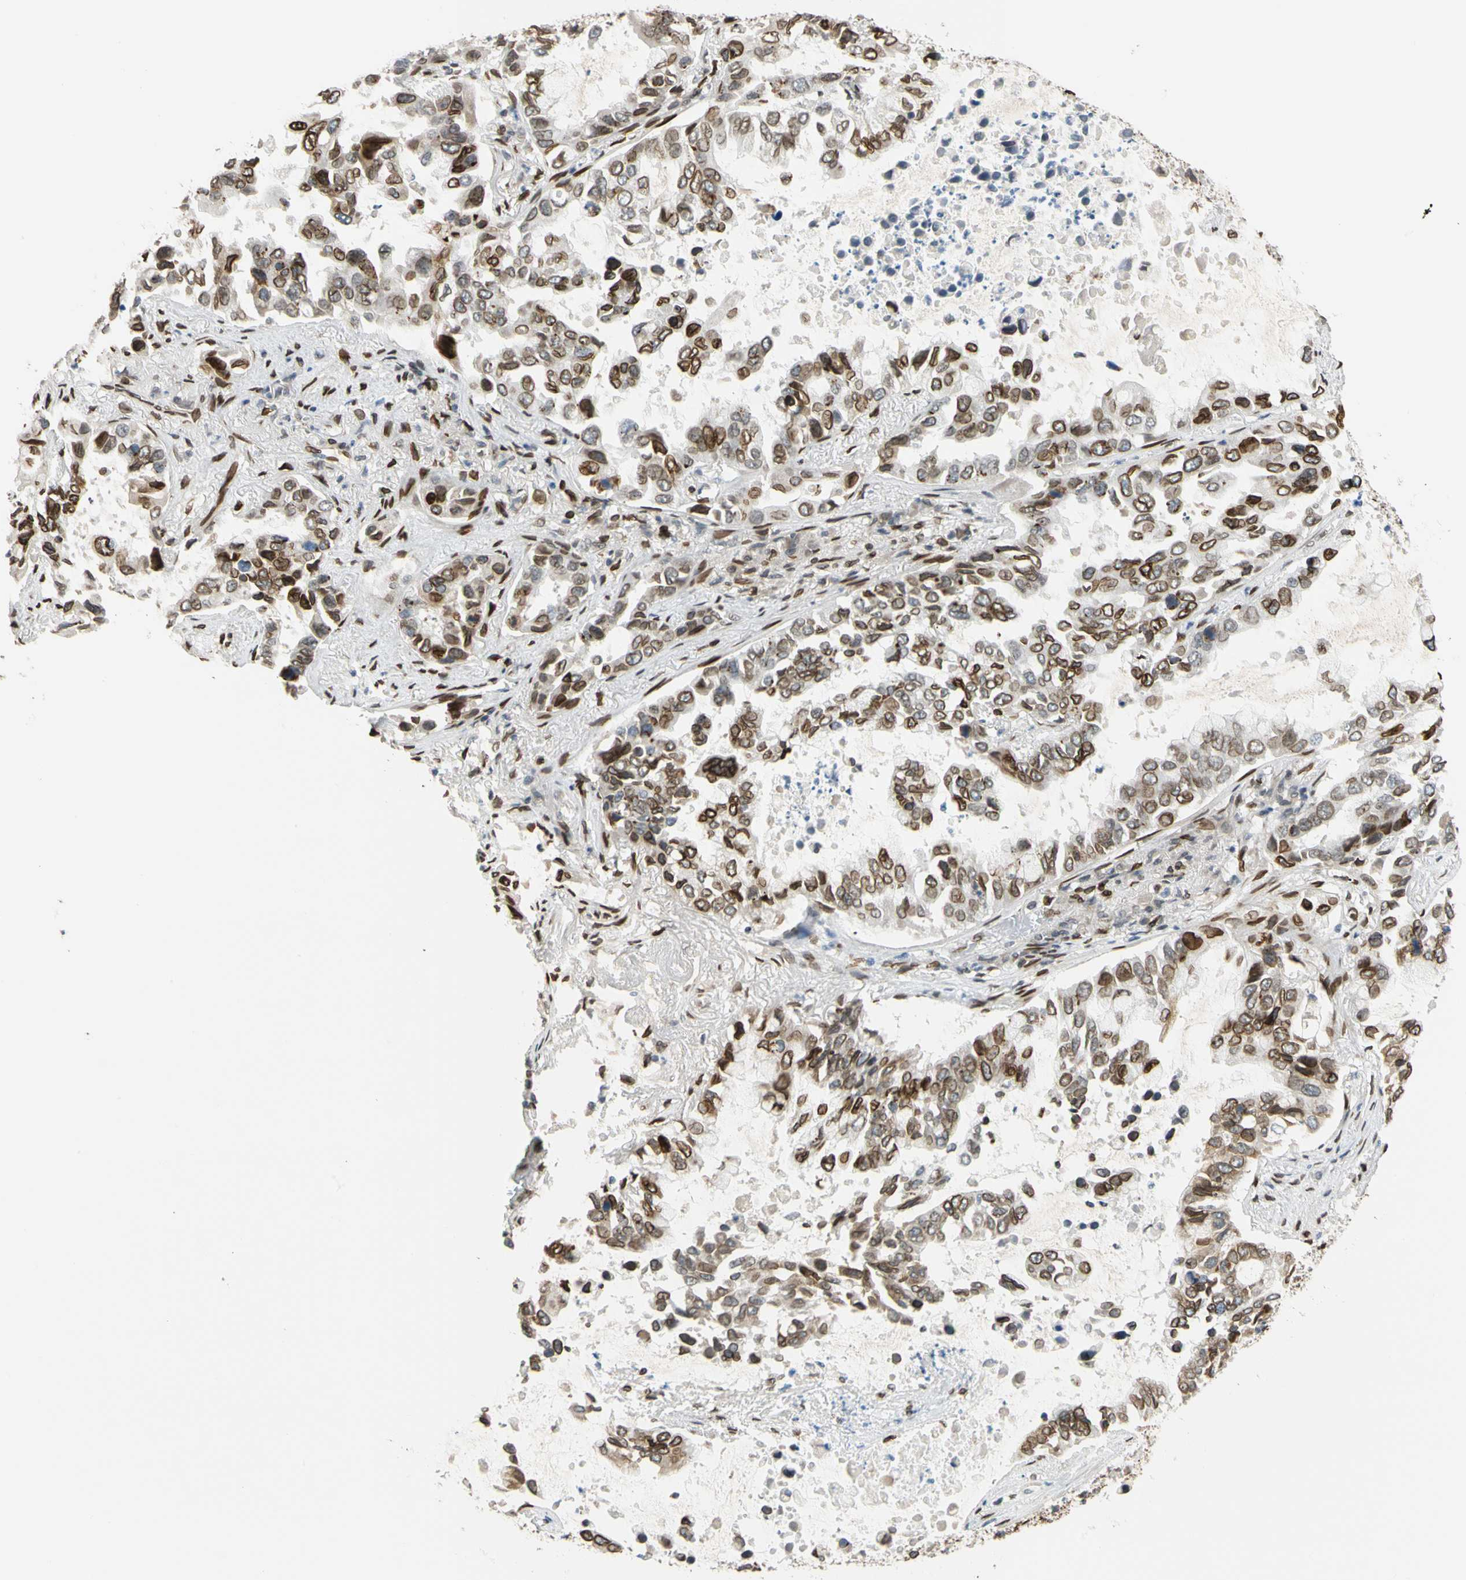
{"staining": {"intensity": "strong", "quantity": ">75%", "location": "cytoplasmic/membranous,nuclear"}, "tissue": "lung cancer", "cell_type": "Tumor cells", "image_type": "cancer", "snomed": [{"axis": "morphology", "description": "Adenocarcinoma, NOS"}, {"axis": "topography", "description": "Lung"}], "caption": "IHC (DAB (3,3'-diaminobenzidine)) staining of human lung cancer exhibits strong cytoplasmic/membranous and nuclear protein positivity in approximately >75% of tumor cells.", "gene": "SUN1", "patient": {"sex": "male", "age": 64}}